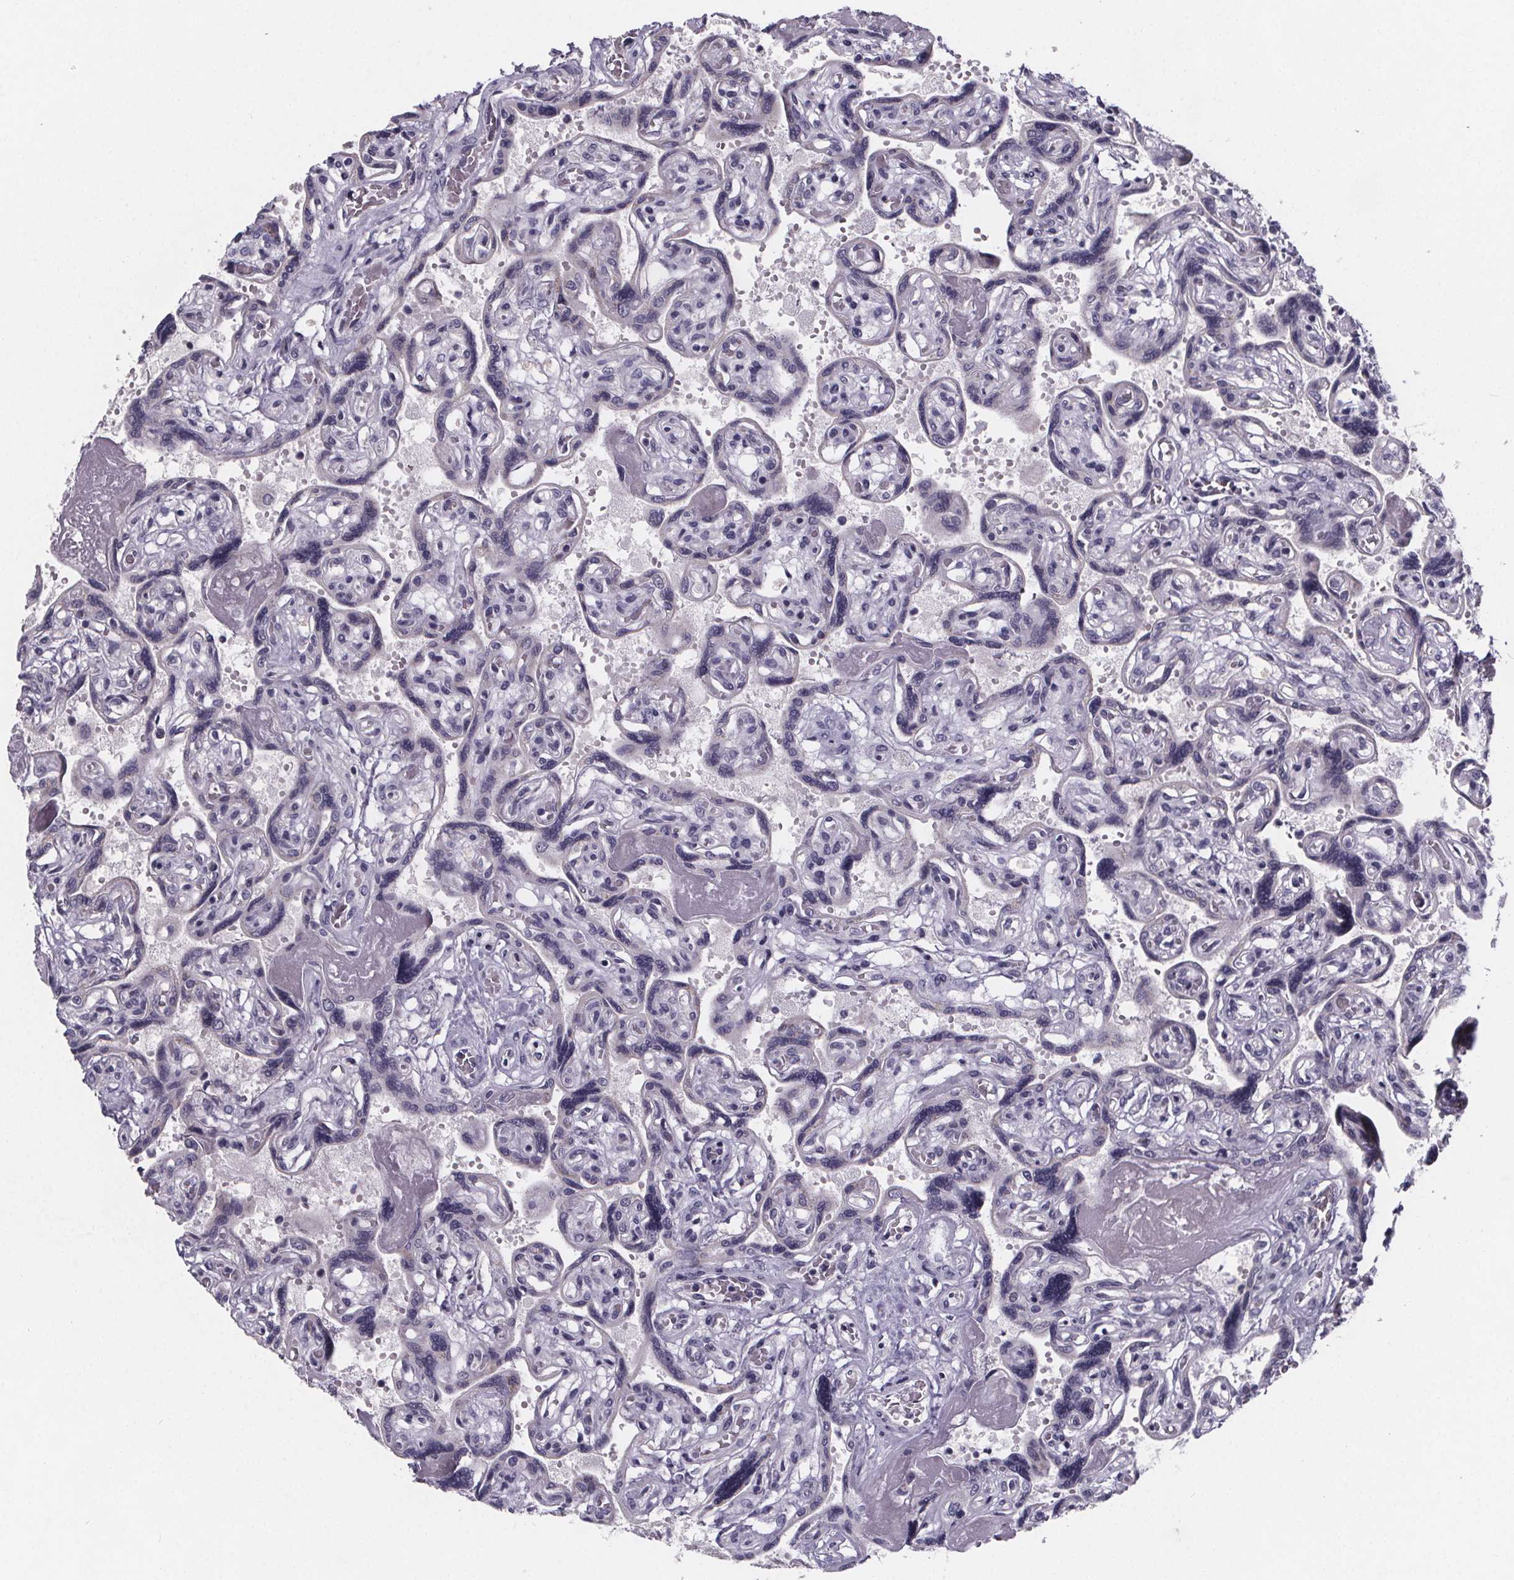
{"staining": {"intensity": "negative", "quantity": "none", "location": "none"}, "tissue": "placenta", "cell_type": "Decidual cells", "image_type": "normal", "snomed": [{"axis": "morphology", "description": "Normal tissue, NOS"}, {"axis": "topography", "description": "Placenta"}], "caption": "Placenta stained for a protein using immunohistochemistry displays no positivity decidual cells.", "gene": "PAH", "patient": {"sex": "female", "age": 32}}